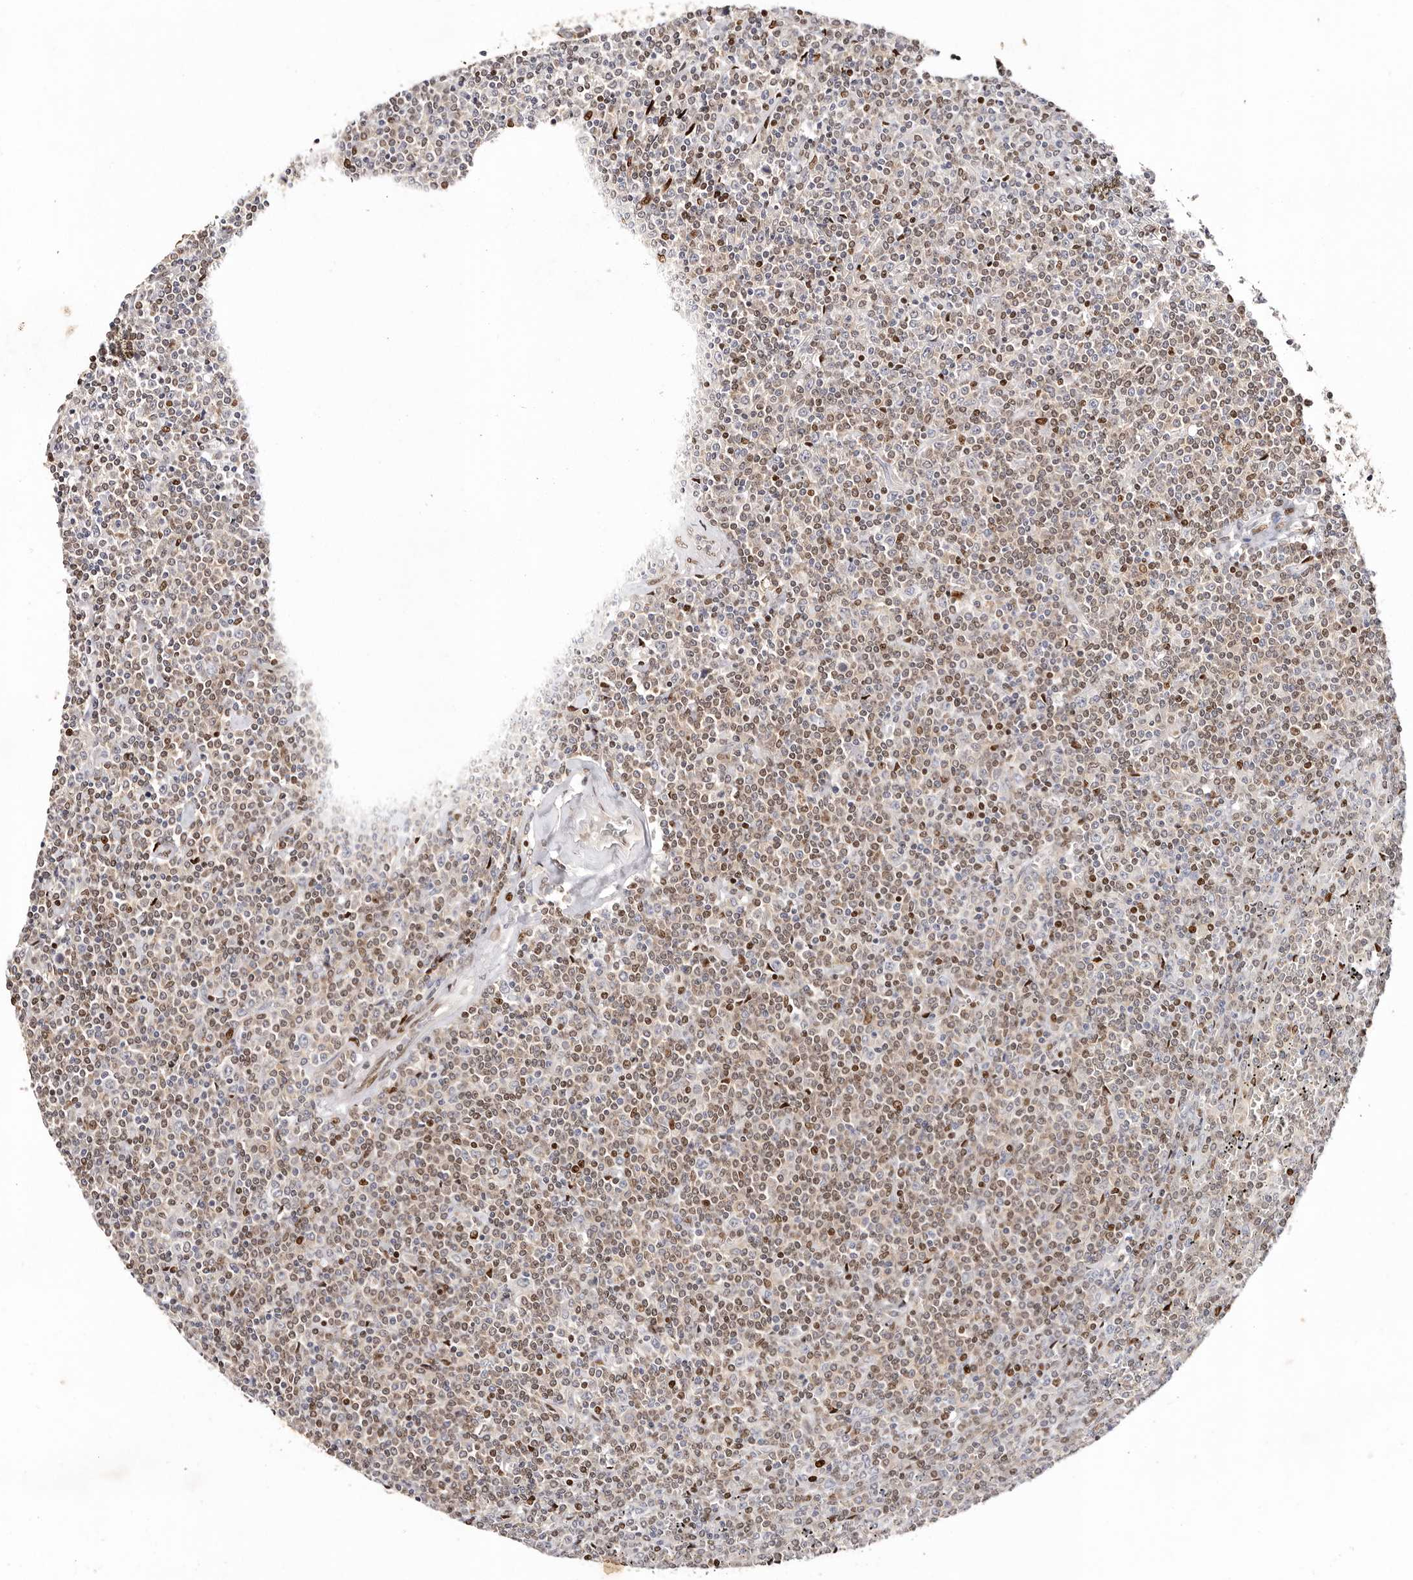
{"staining": {"intensity": "weak", "quantity": "25%-75%", "location": "nuclear"}, "tissue": "lymphoma", "cell_type": "Tumor cells", "image_type": "cancer", "snomed": [{"axis": "morphology", "description": "Malignant lymphoma, non-Hodgkin's type, Low grade"}, {"axis": "topography", "description": "Spleen"}], "caption": "High-power microscopy captured an immunohistochemistry (IHC) photomicrograph of lymphoma, revealing weak nuclear positivity in approximately 25%-75% of tumor cells.", "gene": "IQGAP3", "patient": {"sex": "female", "age": 19}}